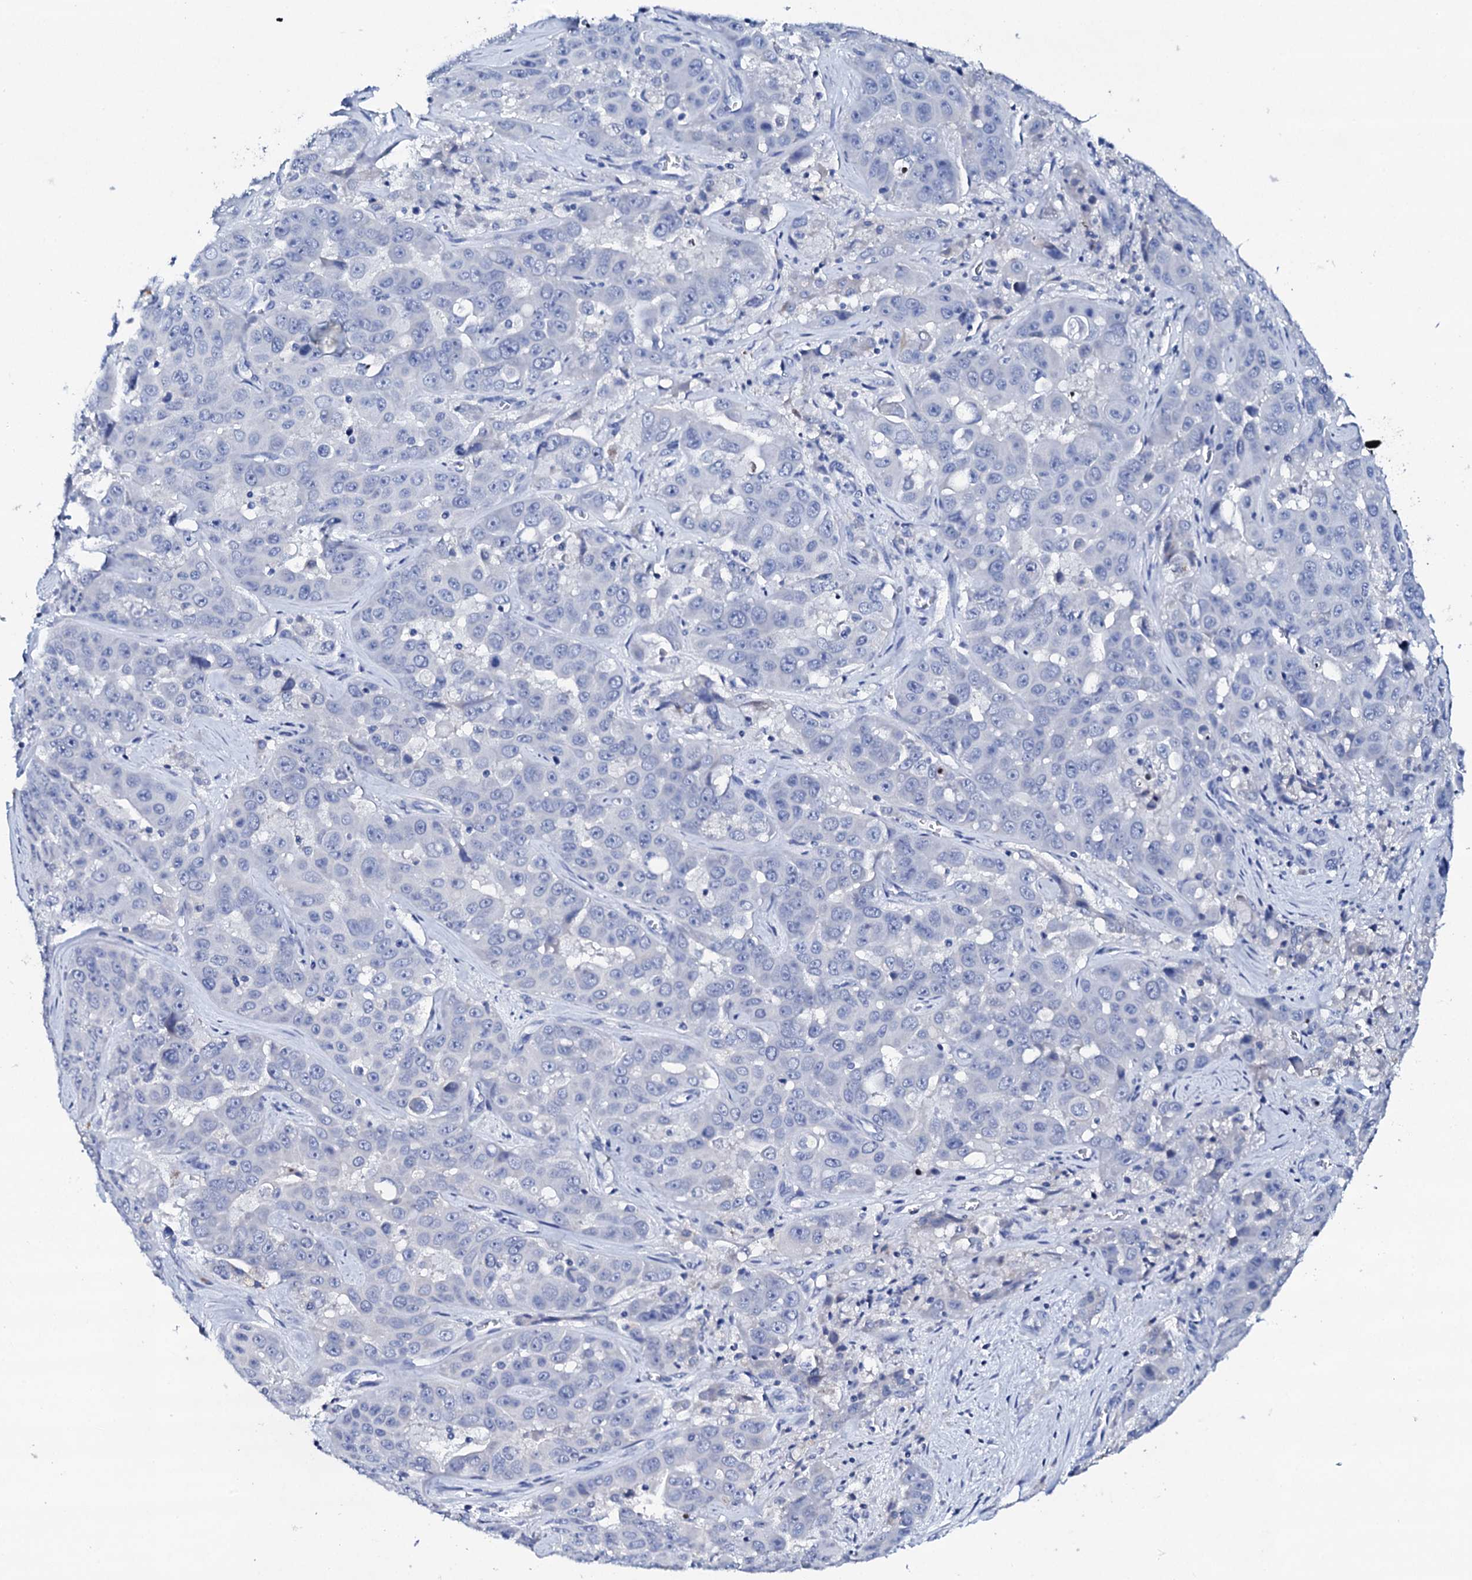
{"staining": {"intensity": "negative", "quantity": "none", "location": "none"}, "tissue": "liver cancer", "cell_type": "Tumor cells", "image_type": "cancer", "snomed": [{"axis": "morphology", "description": "Cholangiocarcinoma"}, {"axis": "topography", "description": "Liver"}], "caption": "An immunohistochemistry histopathology image of liver cholangiocarcinoma is shown. There is no staining in tumor cells of liver cholangiocarcinoma. (IHC, brightfield microscopy, high magnification).", "gene": "FBXL16", "patient": {"sex": "female", "age": 52}}